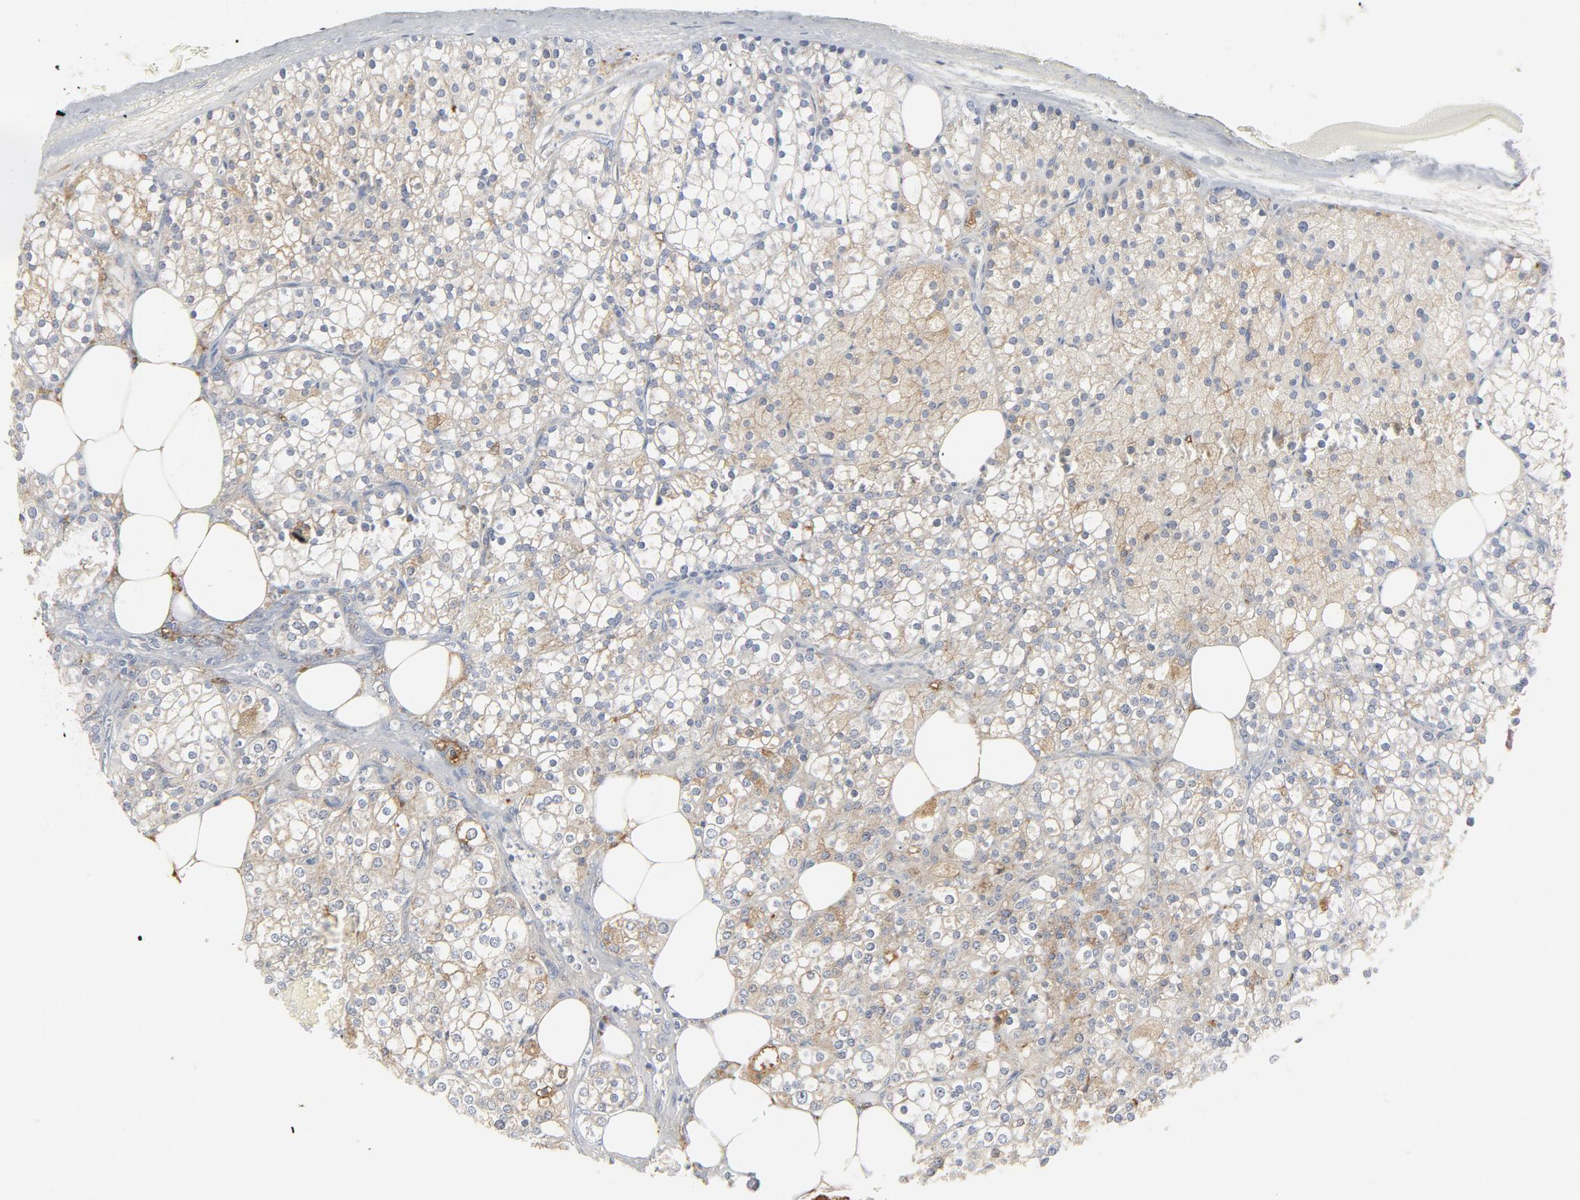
{"staining": {"intensity": "moderate", "quantity": ">75%", "location": "cytoplasmic/membranous"}, "tissue": "parathyroid gland", "cell_type": "Glandular cells", "image_type": "normal", "snomed": [{"axis": "morphology", "description": "Normal tissue, NOS"}, {"axis": "topography", "description": "Parathyroid gland"}], "caption": "Parathyroid gland stained with DAB (3,3'-diaminobenzidine) immunohistochemistry shows medium levels of moderate cytoplasmic/membranous staining in about >75% of glandular cells.", "gene": "RAPGEF4", "patient": {"sex": "female", "age": 63}}